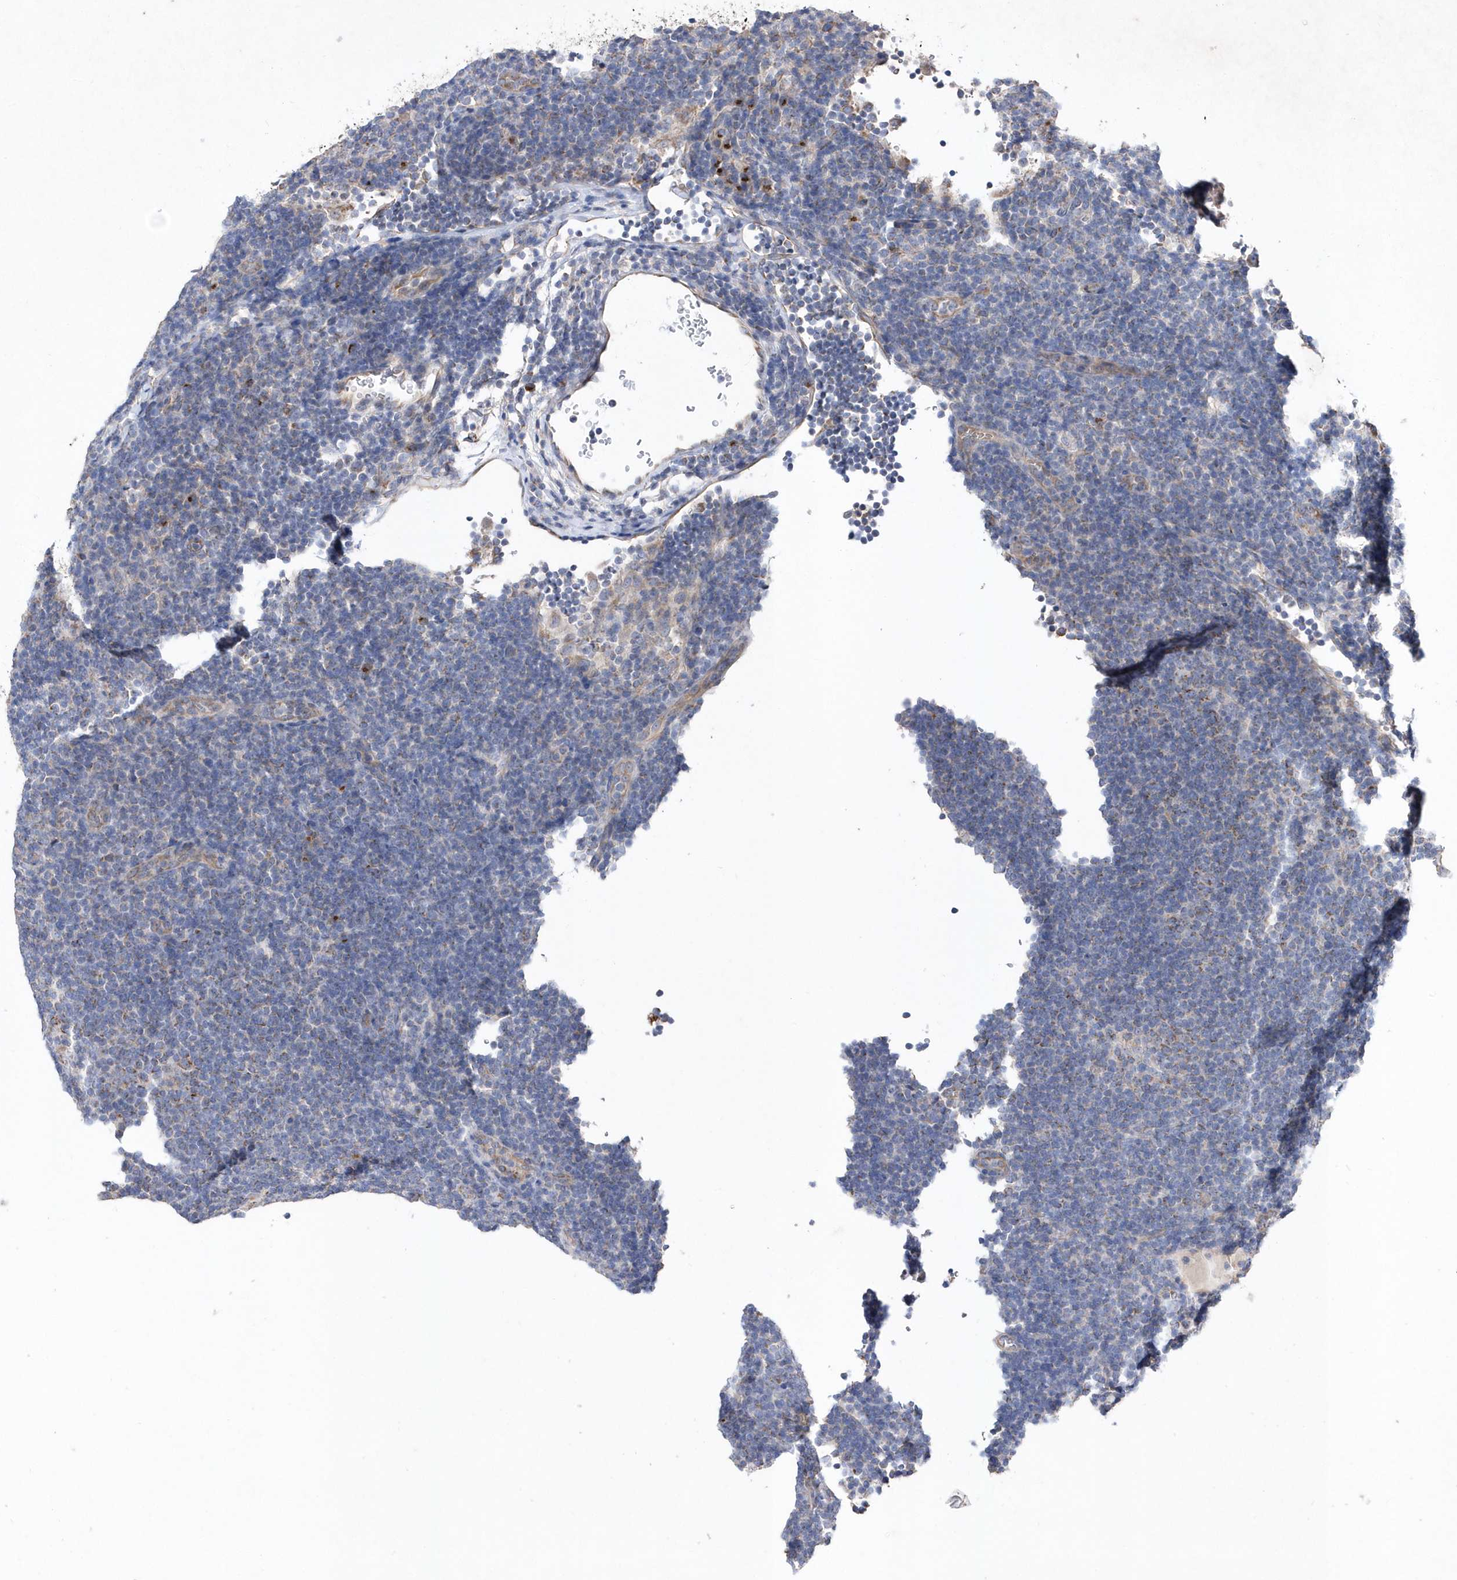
{"staining": {"intensity": "negative", "quantity": "none", "location": "none"}, "tissue": "lymphoma", "cell_type": "Tumor cells", "image_type": "cancer", "snomed": [{"axis": "morphology", "description": "Hodgkin's disease, NOS"}, {"axis": "topography", "description": "Lymph node"}], "caption": "Histopathology image shows no protein positivity in tumor cells of Hodgkin's disease tissue.", "gene": "METTL8", "patient": {"sex": "female", "age": 57}}